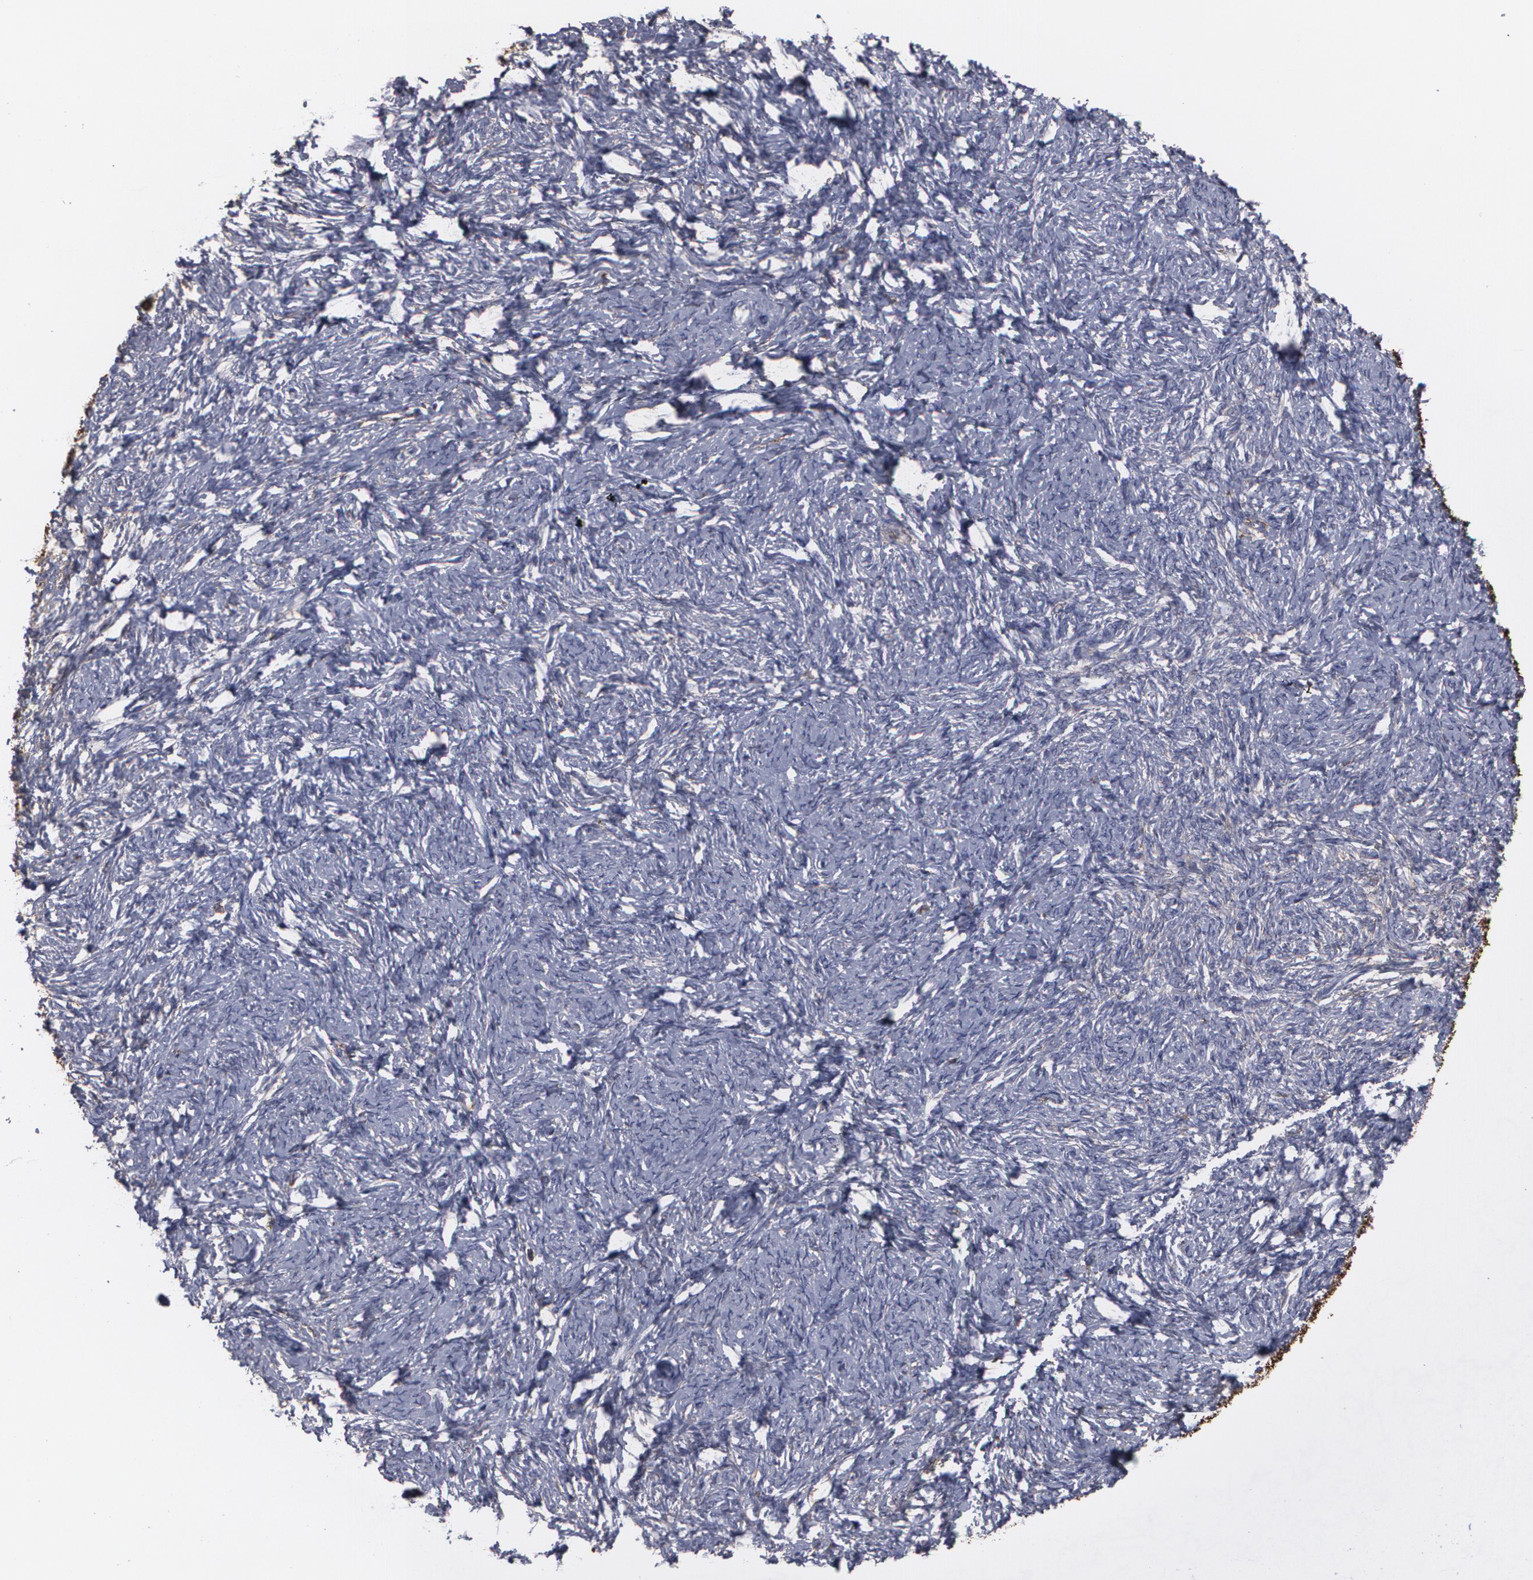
{"staining": {"intensity": "negative", "quantity": "none", "location": "none"}, "tissue": "ovarian cancer", "cell_type": "Tumor cells", "image_type": "cancer", "snomed": [{"axis": "morphology", "description": "Normal tissue, NOS"}, {"axis": "morphology", "description": "Cystadenocarcinoma, serous, NOS"}, {"axis": "topography", "description": "Ovary"}], "caption": "Tumor cells show no significant positivity in ovarian cancer.", "gene": "ODC1", "patient": {"sex": "female", "age": 62}}